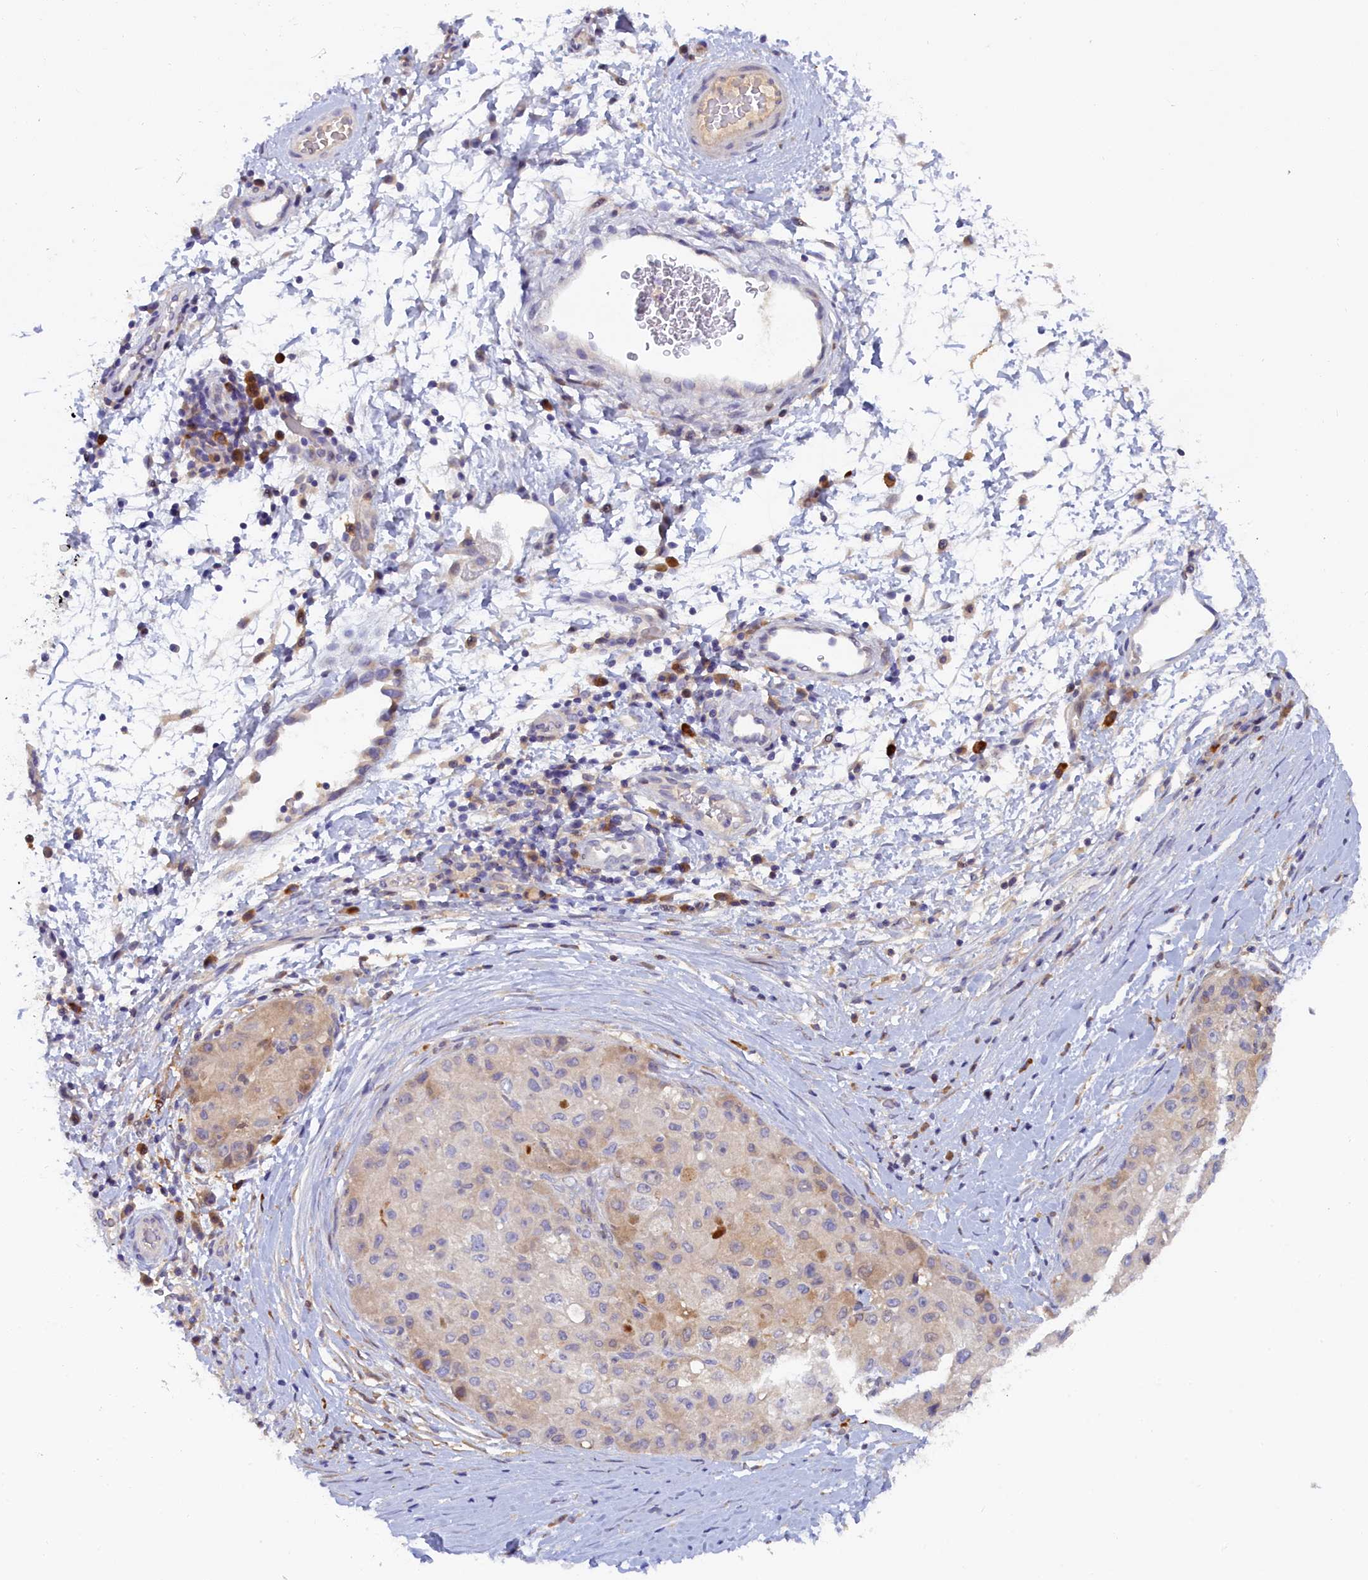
{"staining": {"intensity": "weak", "quantity": "<25%", "location": "cytoplasmic/membranous"}, "tissue": "liver cancer", "cell_type": "Tumor cells", "image_type": "cancer", "snomed": [{"axis": "morphology", "description": "Carcinoma, Hepatocellular, NOS"}, {"axis": "topography", "description": "Liver"}], "caption": "Tumor cells show no significant staining in hepatocellular carcinoma (liver).", "gene": "SPATA5L1", "patient": {"sex": "male", "age": 80}}